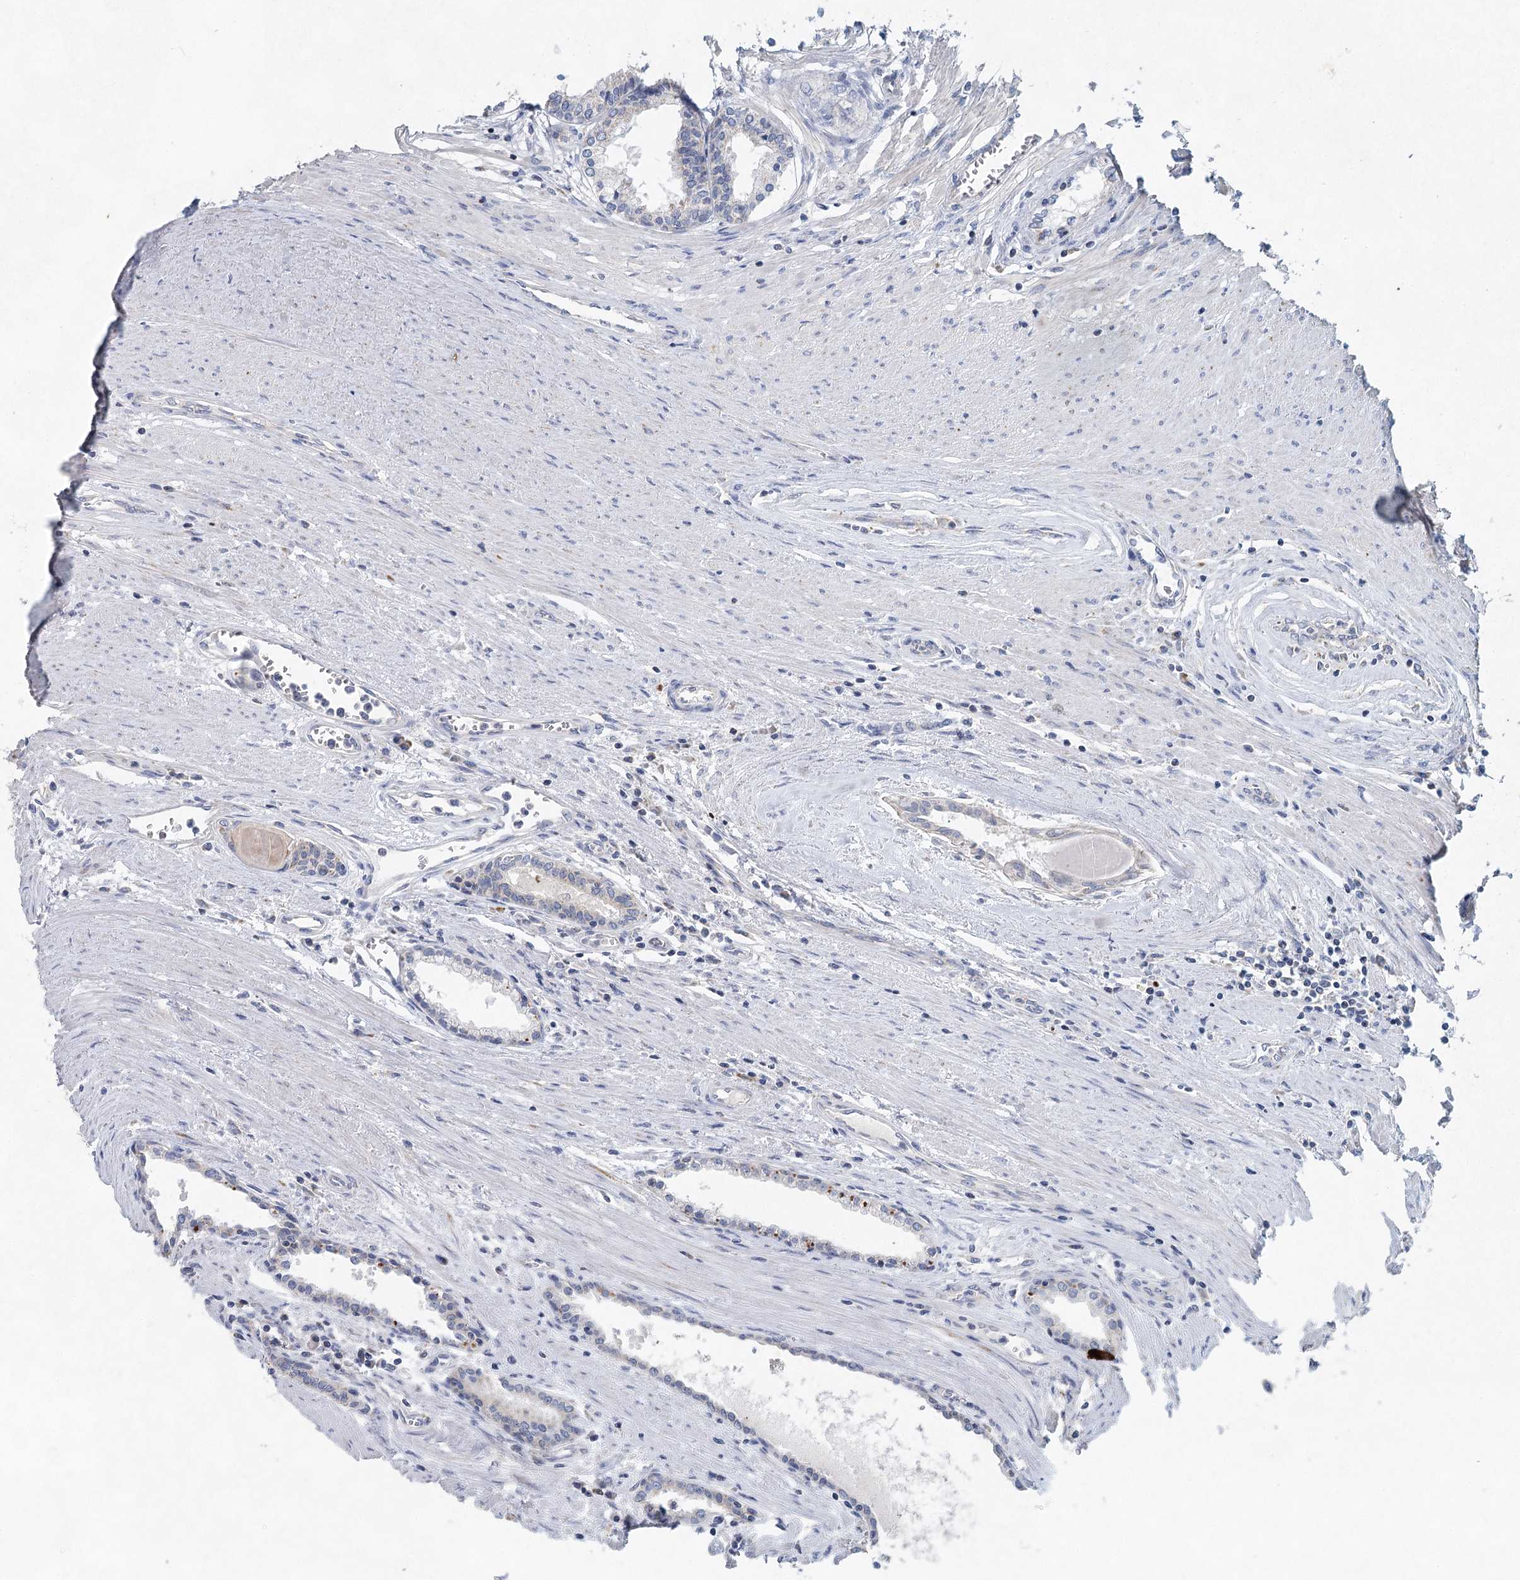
{"staining": {"intensity": "negative", "quantity": "none", "location": "none"}, "tissue": "prostate cancer", "cell_type": "Tumor cells", "image_type": "cancer", "snomed": [{"axis": "morphology", "description": "Adenocarcinoma, High grade"}, {"axis": "topography", "description": "Prostate"}], "caption": "There is no significant staining in tumor cells of prostate cancer.", "gene": "XPO6", "patient": {"sex": "male", "age": 68}}